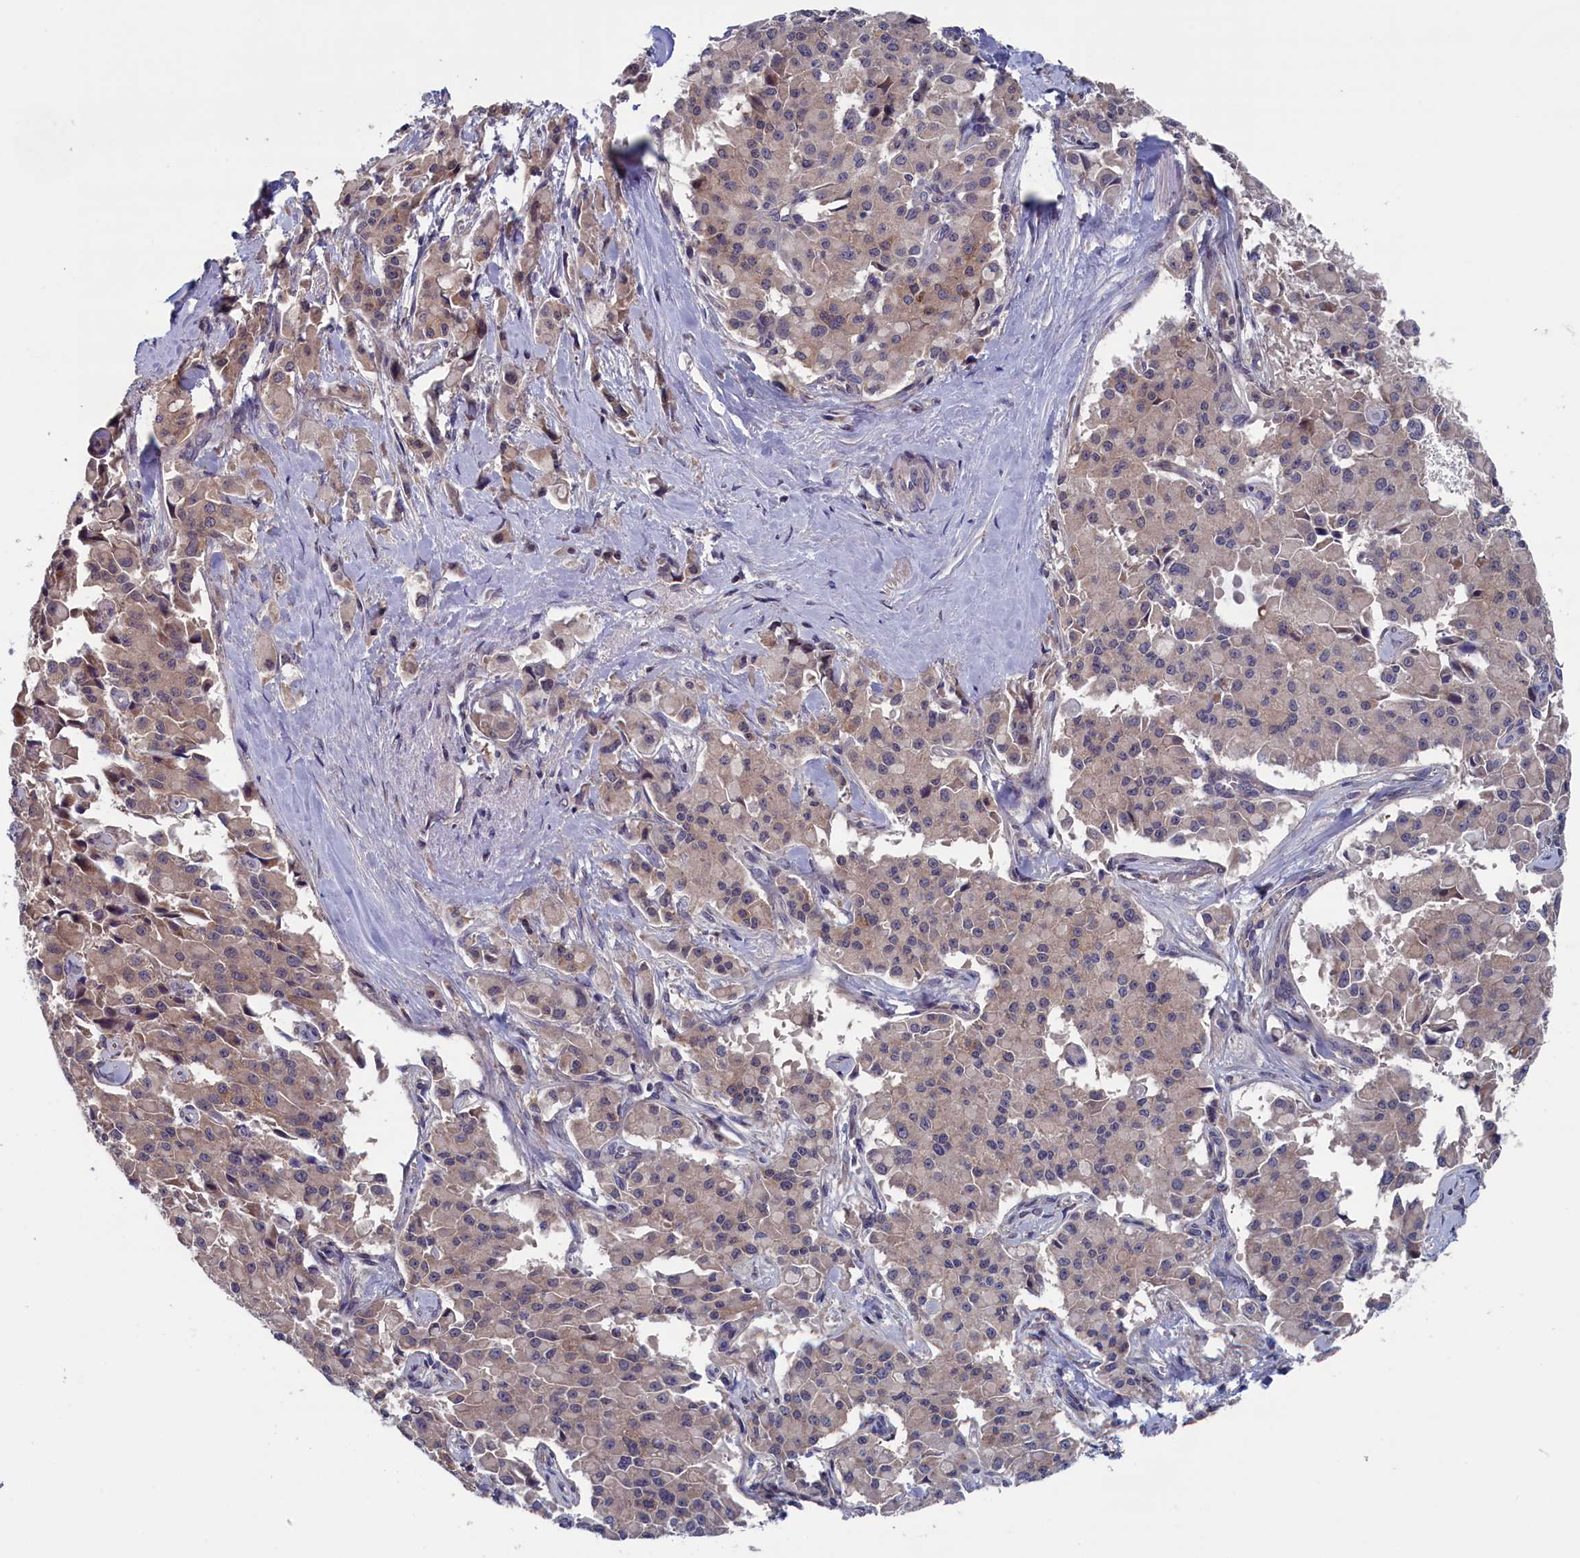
{"staining": {"intensity": "weak", "quantity": "25%-75%", "location": "cytoplasmic/membranous"}, "tissue": "pancreatic cancer", "cell_type": "Tumor cells", "image_type": "cancer", "snomed": [{"axis": "morphology", "description": "Adenocarcinoma, NOS"}, {"axis": "topography", "description": "Pancreas"}], "caption": "An image of pancreatic adenocarcinoma stained for a protein displays weak cytoplasmic/membranous brown staining in tumor cells.", "gene": "SPATA13", "patient": {"sex": "male", "age": 65}}